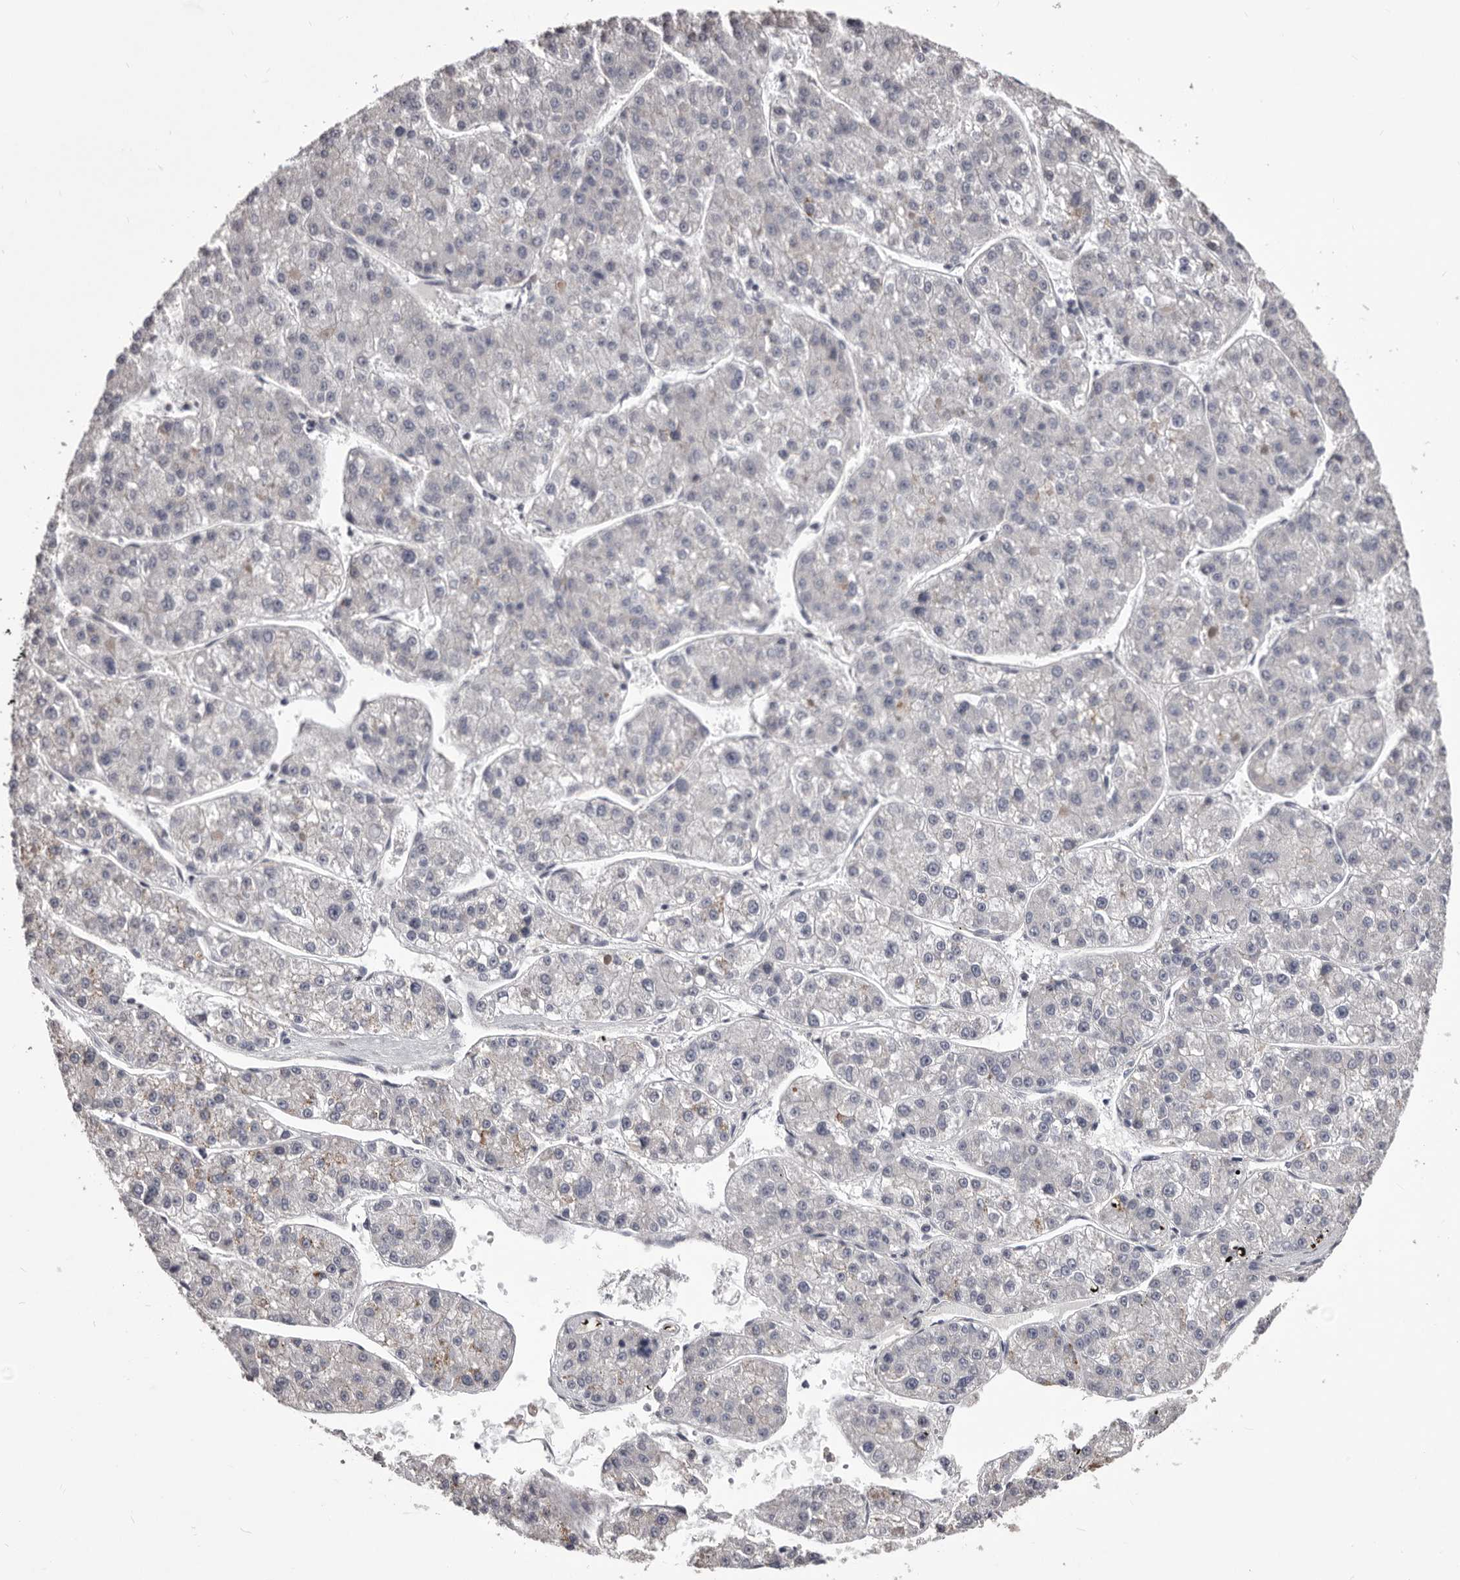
{"staining": {"intensity": "negative", "quantity": "none", "location": "none"}, "tissue": "liver cancer", "cell_type": "Tumor cells", "image_type": "cancer", "snomed": [{"axis": "morphology", "description": "Carcinoma, Hepatocellular, NOS"}, {"axis": "topography", "description": "Liver"}], "caption": "A histopathology image of human liver cancer (hepatocellular carcinoma) is negative for staining in tumor cells.", "gene": "LPAR6", "patient": {"sex": "female", "age": 73}}